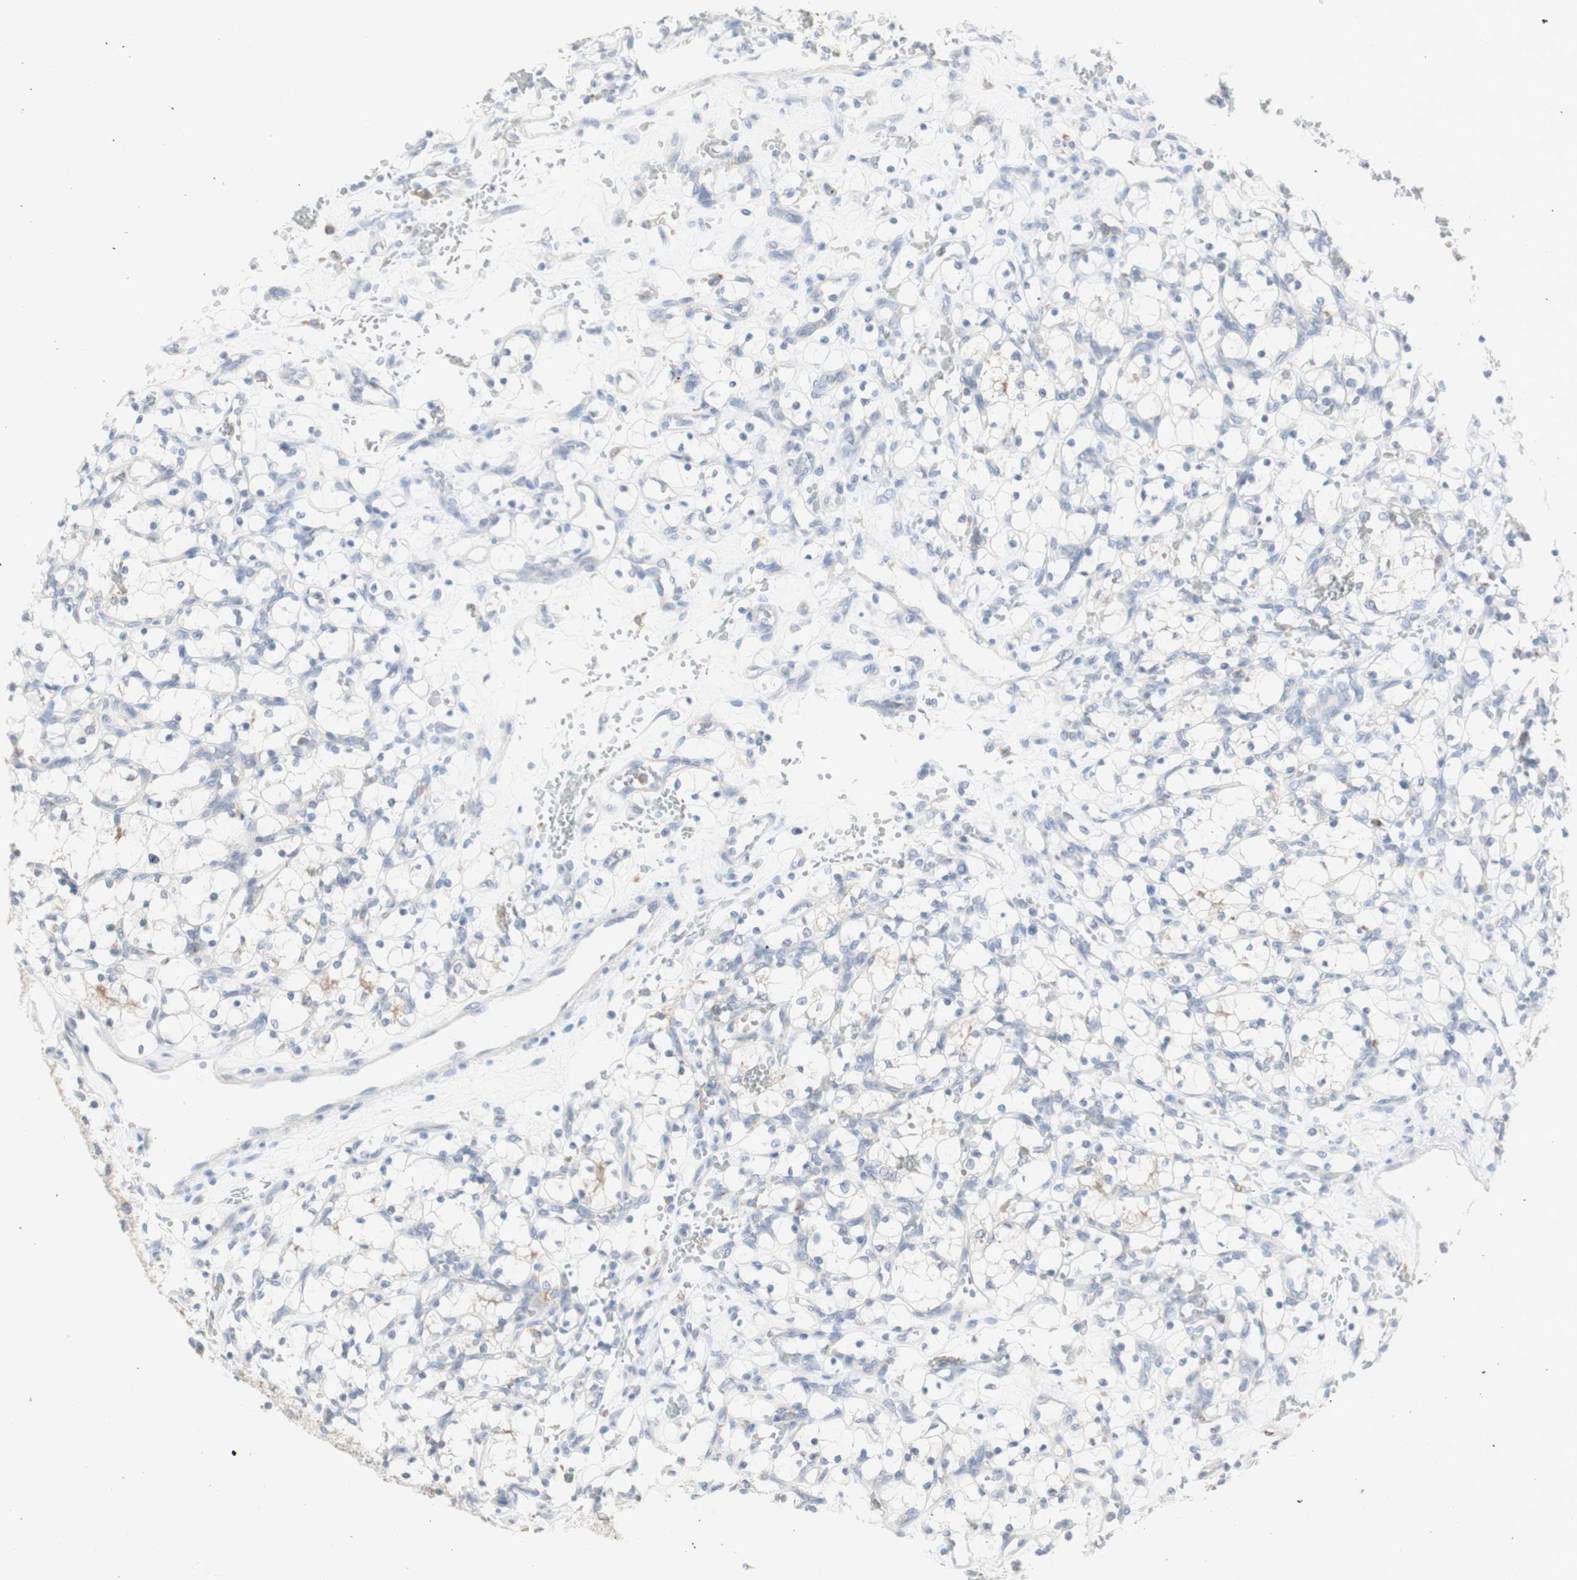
{"staining": {"intensity": "negative", "quantity": "none", "location": "none"}, "tissue": "renal cancer", "cell_type": "Tumor cells", "image_type": "cancer", "snomed": [{"axis": "morphology", "description": "Adenocarcinoma, NOS"}, {"axis": "topography", "description": "Kidney"}], "caption": "IHC photomicrograph of neoplastic tissue: human adenocarcinoma (renal) stained with DAB demonstrates no significant protein positivity in tumor cells.", "gene": "ATP6V1B1", "patient": {"sex": "female", "age": 69}}